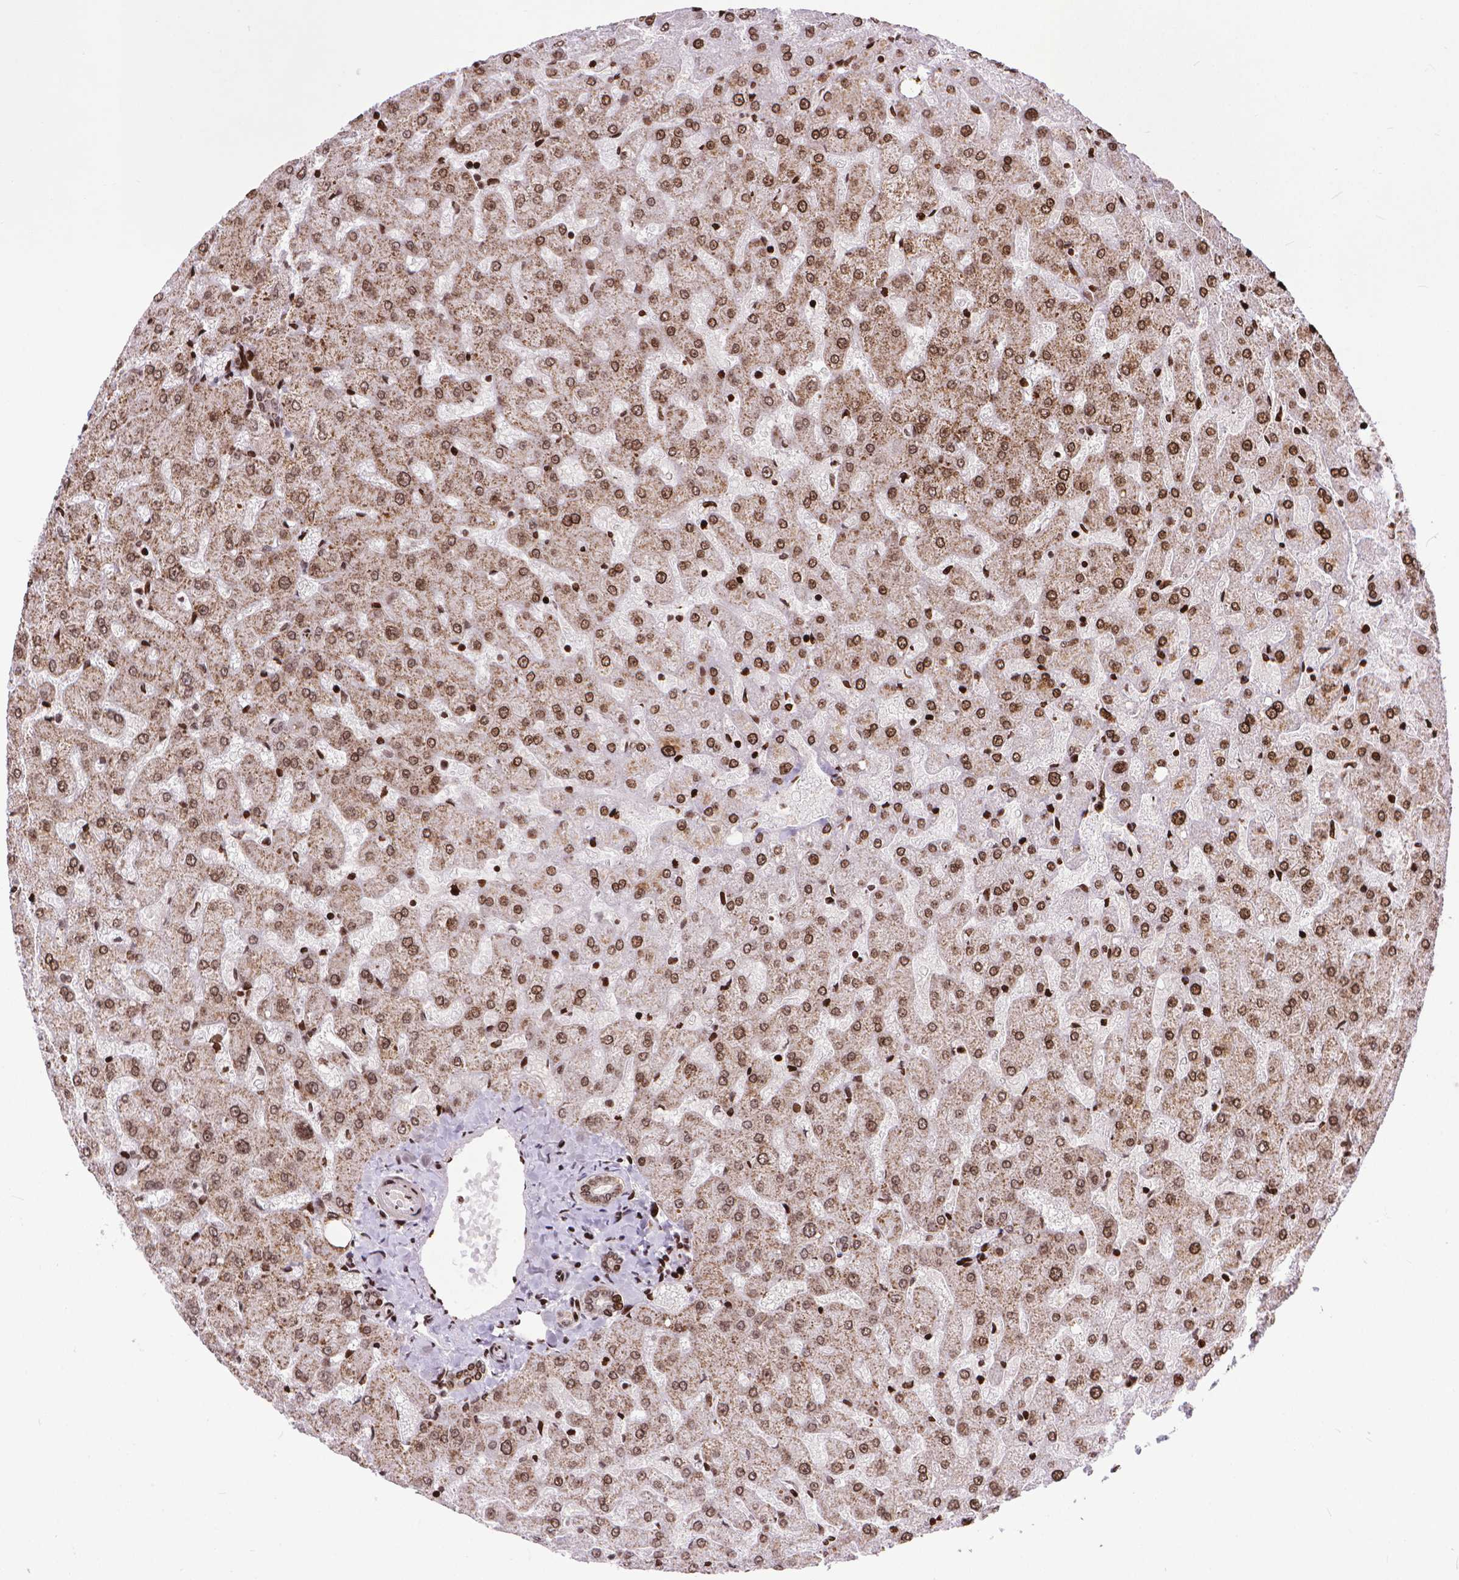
{"staining": {"intensity": "moderate", "quantity": ">75%", "location": "nuclear"}, "tissue": "liver", "cell_type": "Cholangiocytes", "image_type": "normal", "snomed": [{"axis": "morphology", "description": "Normal tissue, NOS"}, {"axis": "topography", "description": "Liver"}], "caption": "Immunohistochemical staining of unremarkable liver shows medium levels of moderate nuclear positivity in about >75% of cholangiocytes.", "gene": "AMER1", "patient": {"sex": "female", "age": 50}}